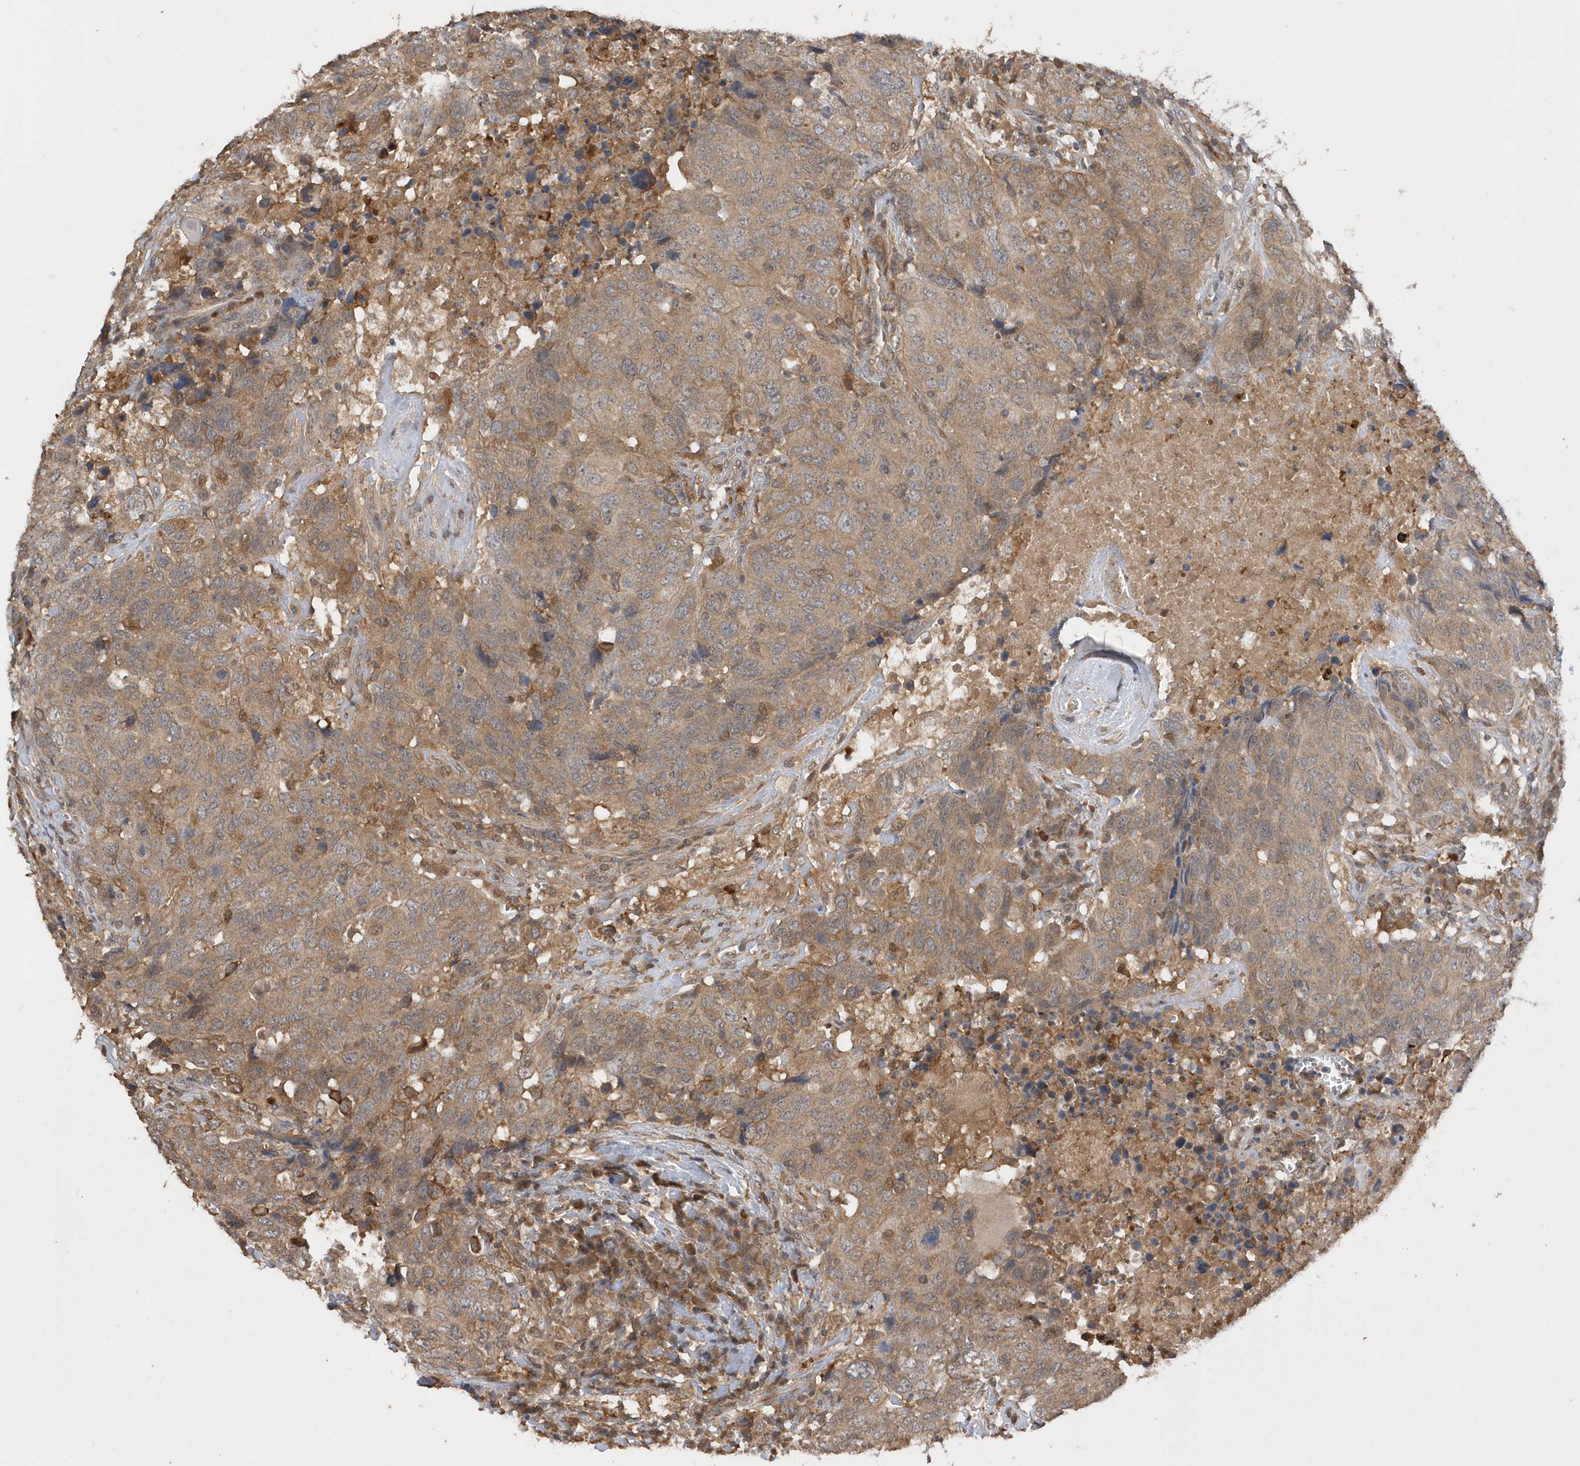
{"staining": {"intensity": "weak", "quantity": ">75%", "location": "cytoplasmic/membranous"}, "tissue": "head and neck cancer", "cell_type": "Tumor cells", "image_type": "cancer", "snomed": [{"axis": "morphology", "description": "Squamous cell carcinoma, NOS"}, {"axis": "topography", "description": "Head-Neck"}], "caption": "Immunohistochemical staining of head and neck cancer shows low levels of weak cytoplasmic/membranous expression in about >75% of tumor cells. (Stains: DAB (3,3'-diaminobenzidine) in brown, nuclei in blue, Microscopy: brightfield microscopy at high magnification).", "gene": "RPE", "patient": {"sex": "male", "age": 66}}